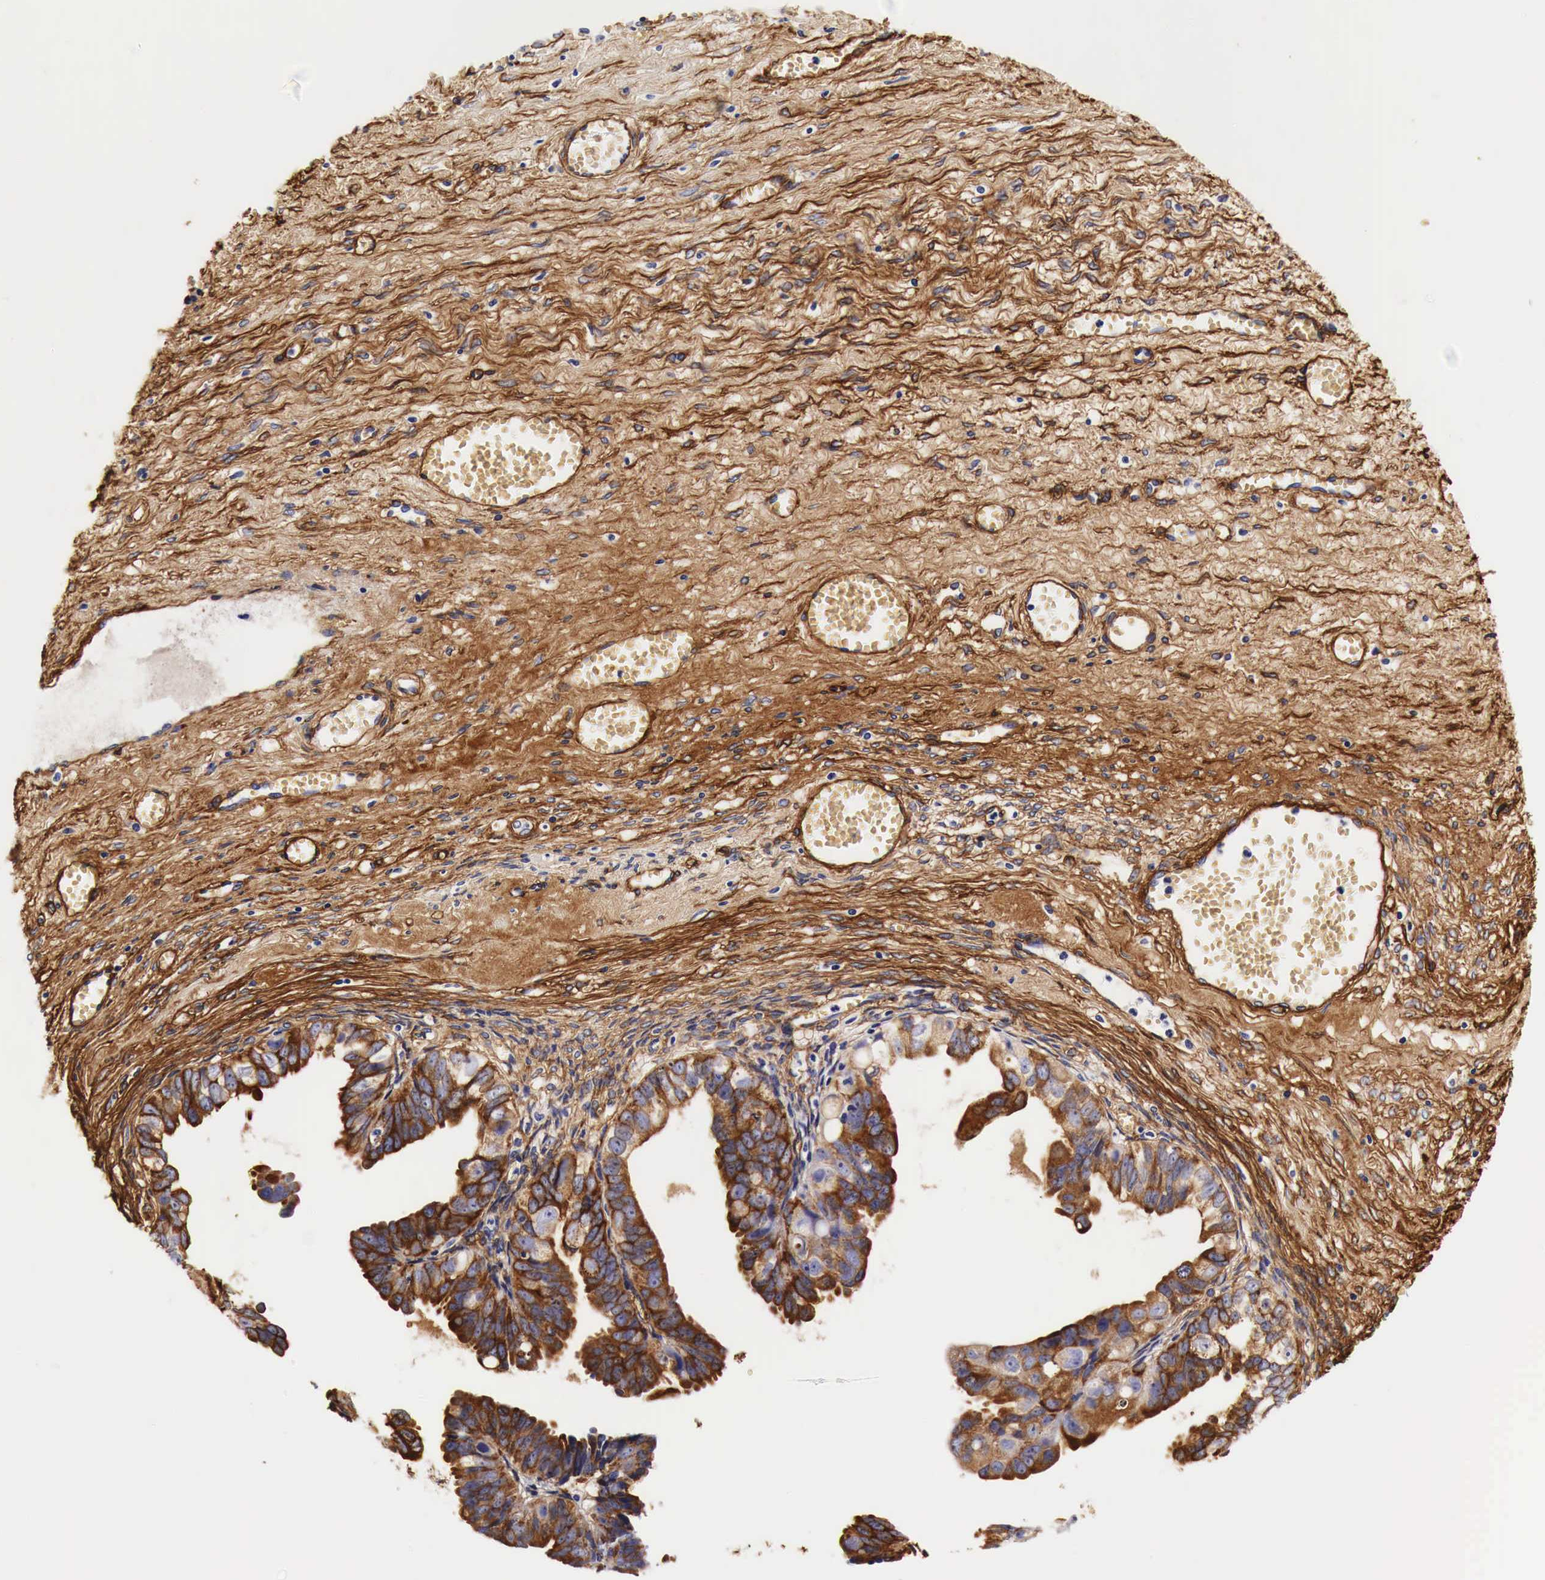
{"staining": {"intensity": "strong", "quantity": ">75%", "location": "cytoplasmic/membranous"}, "tissue": "ovarian cancer", "cell_type": "Tumor cells", "image_type": "cancer", "snomed": [{"axis": "morphology", "description": "Carcinoma, endometroid"}, {"axis": "topography", "description": "Ovary"}], "caption": "This histopathology image reveals IHC staining of human ovarian cancer, with high strong cytoplasmic/membranous positivity in approximately >75% of tumor cells.", "gene": "LAMB2", "patient": {"sex": "female", "age": 85}}